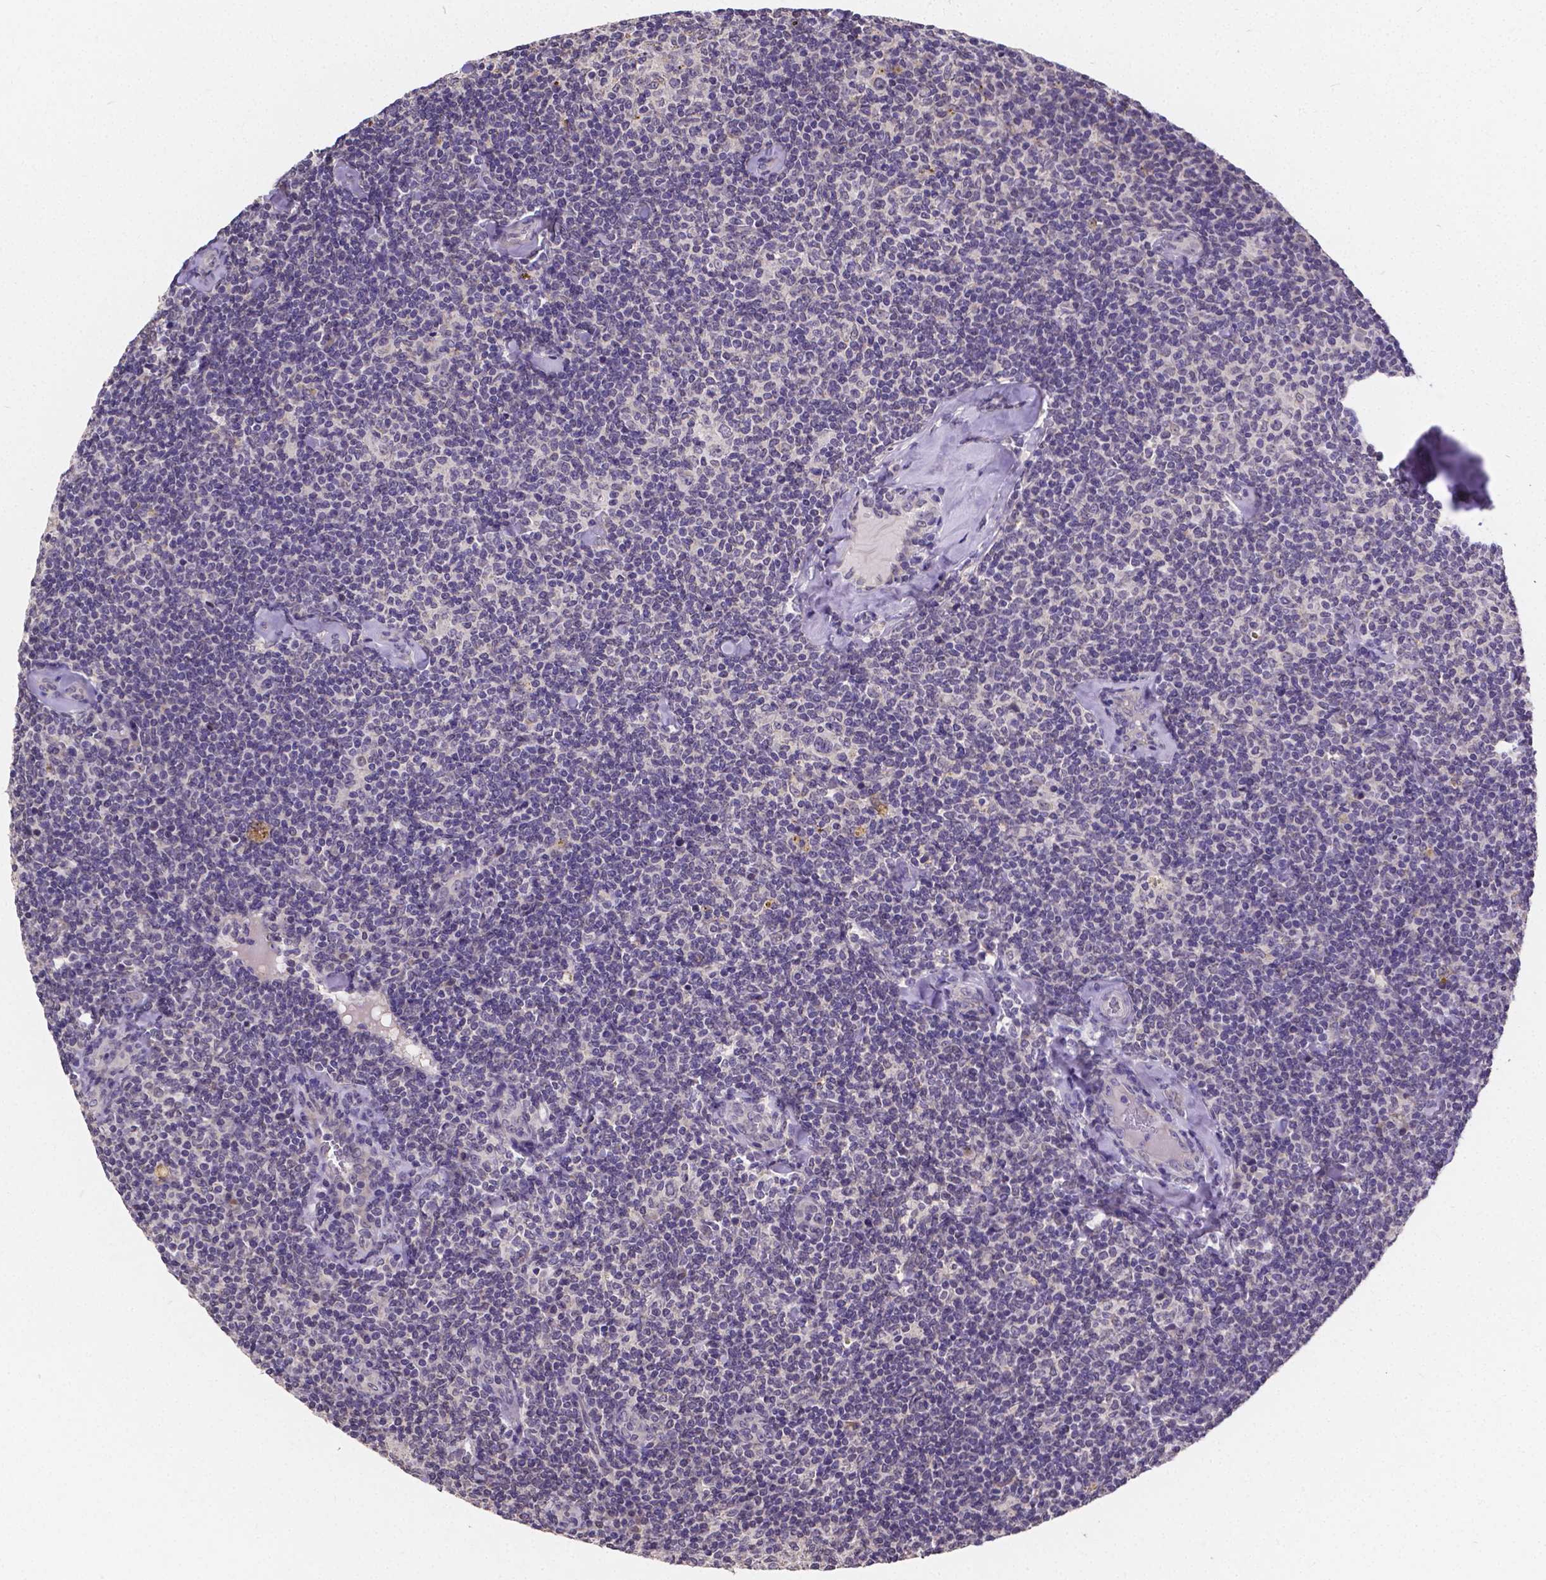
{"staining": {"intensity": "negative", "quantity": "none", "location": "none"}, "tissue": "lymphoma", "cell_type": "Tumor cells", "image_type": "cancer", "snomed": [{"axis": "morphology", "description": "Malignant lymphoma, non-Hodgkin's type, Low grade"}, {"axis": "topography", "description": "Lymph node"}], "caption": "Immunohistochemistry image of neoplastic tissue: malignant lymphoma, non-Hodgkin's type (low-grade) stained with DAB (3,3'-diaminobenzidine) exhibits no significant protein staining in tumor cells.", "gene": "CTNNA2", "patient": {"sex": "female", "age": 56}}